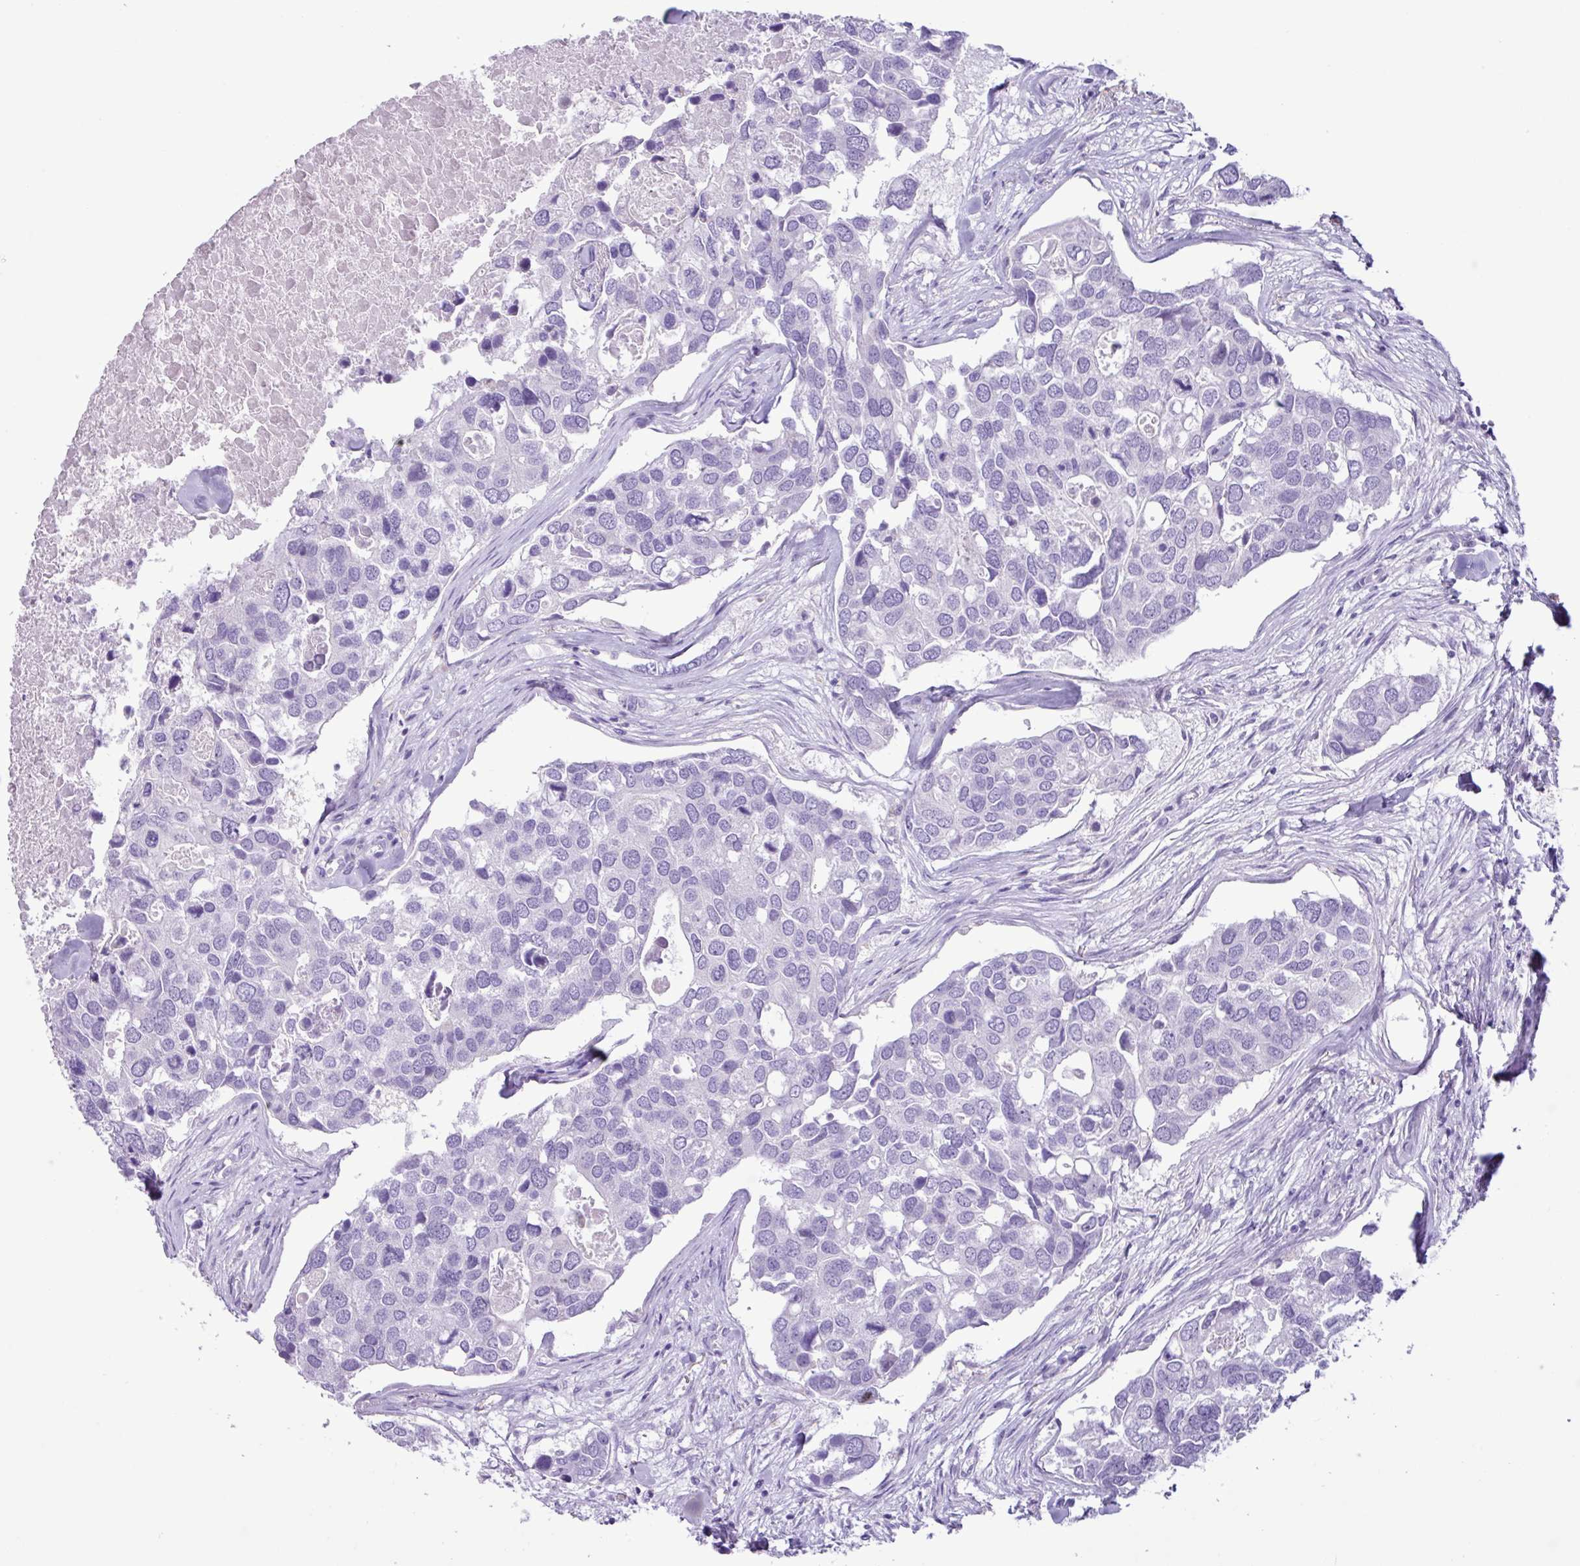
{"staining": {"intensity": "negative", "quantity": "none", "location": "none"}, "tissue": "breast cancer", "cell_type": "Tumor cells", "image_type": "cancer", "snomed": [{"axis": "morphology", "description": "Duct carcinoma"}, {"axis": "topography", "description": "Breast"}], "caption": "Immunohistochemical staining of breast cancer demonstrates no significant expression in tumor cells.", "gene": "AGO3", "patient": {"sex": "female", "age": 83}}